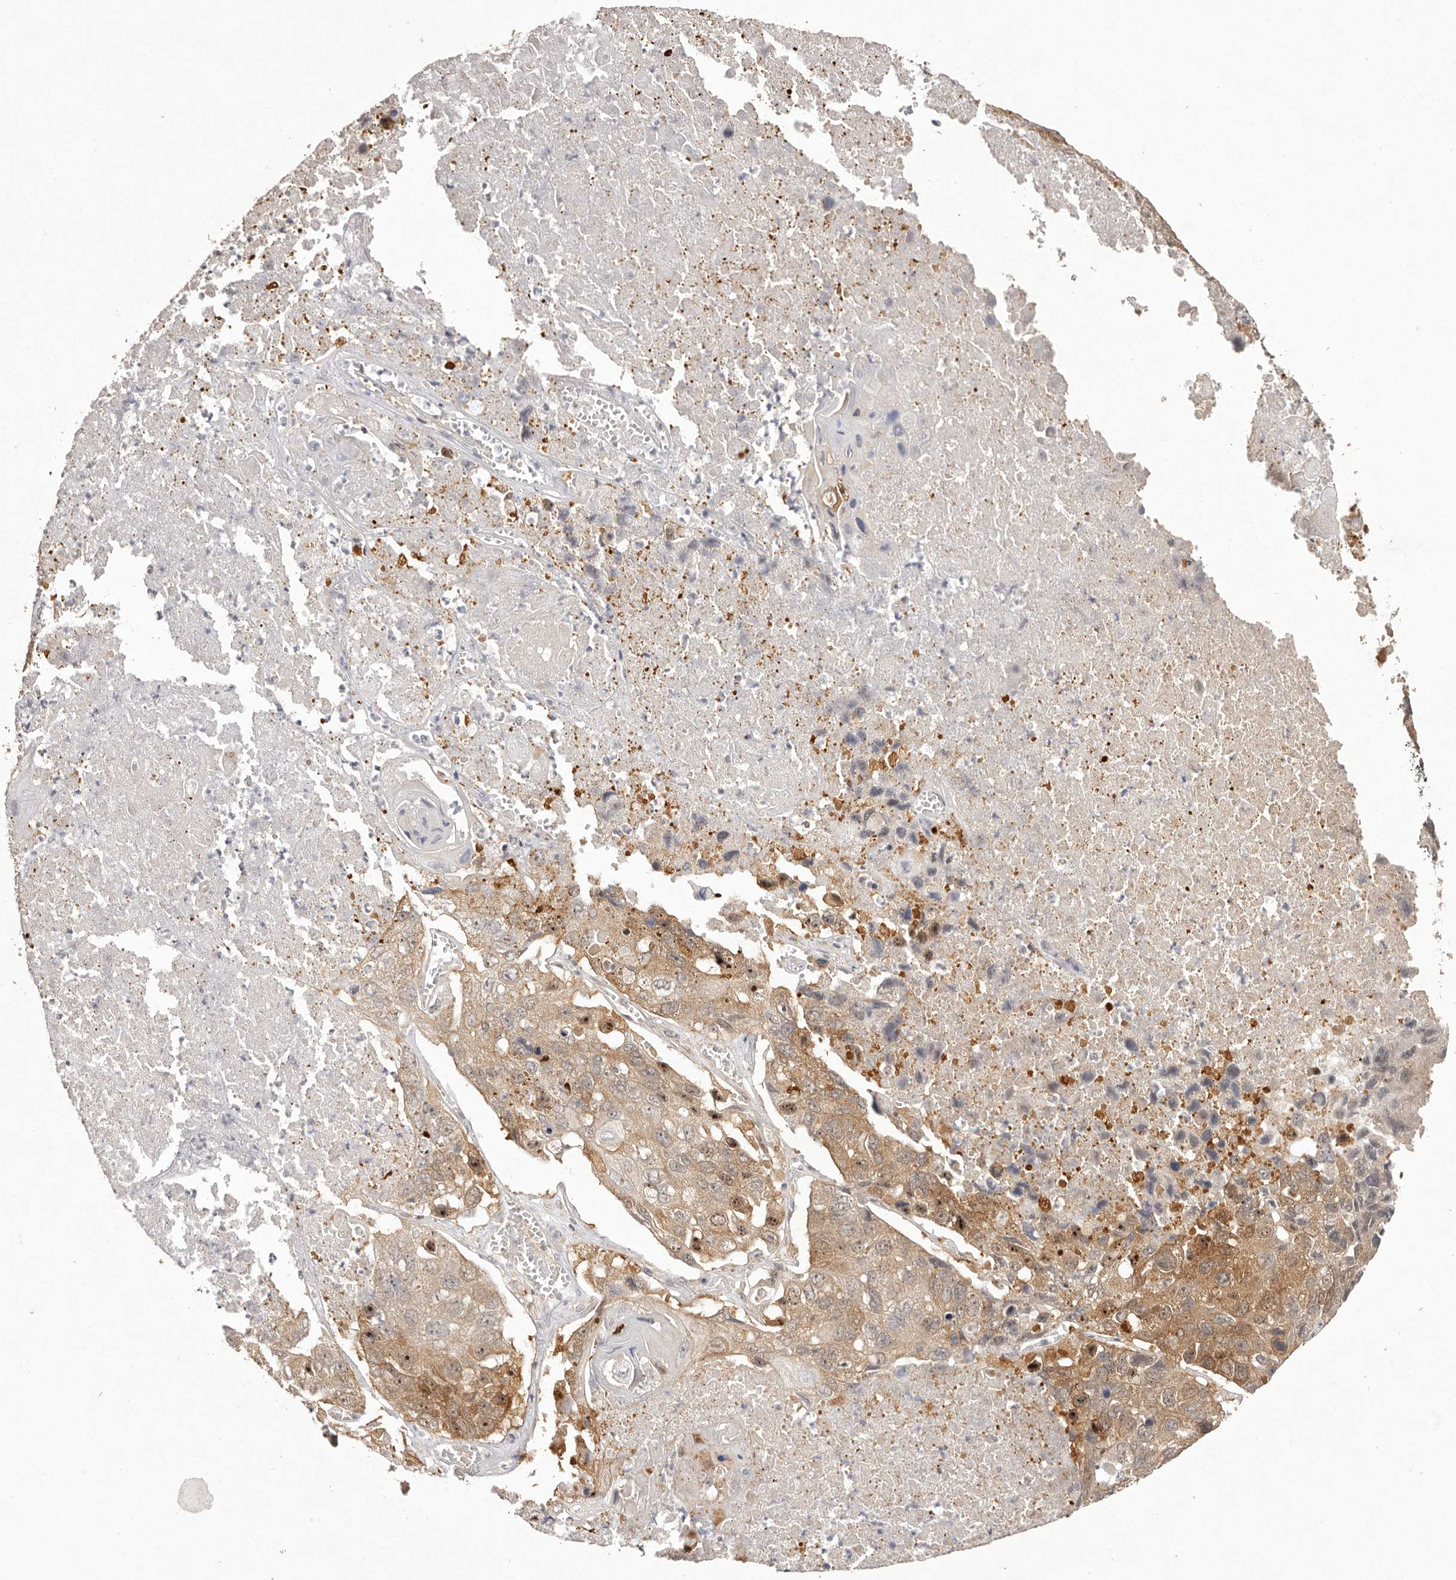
{"staining": {"intensity": "moderate", "quantity": ">75%", "location": "cytoplasmic/membranous"}, "tissue": "lung cancer", "cell_type": "Tumor cells", "image_type": "cancer", "snomed": [{"axis": "morphology", "description": "Squamous cell carcinoma, NOS"}, {"axis": "topography", "description": "Lung"}], "caption": "DAB immunohistochemical staining of lung squamous cell carcinoma exhibits moderate cytoplasmic/membranous protein staining in approximately >75% of tumor cells.", "gene": "BUD31", "patient": {"sex": "male", "age": 61}}